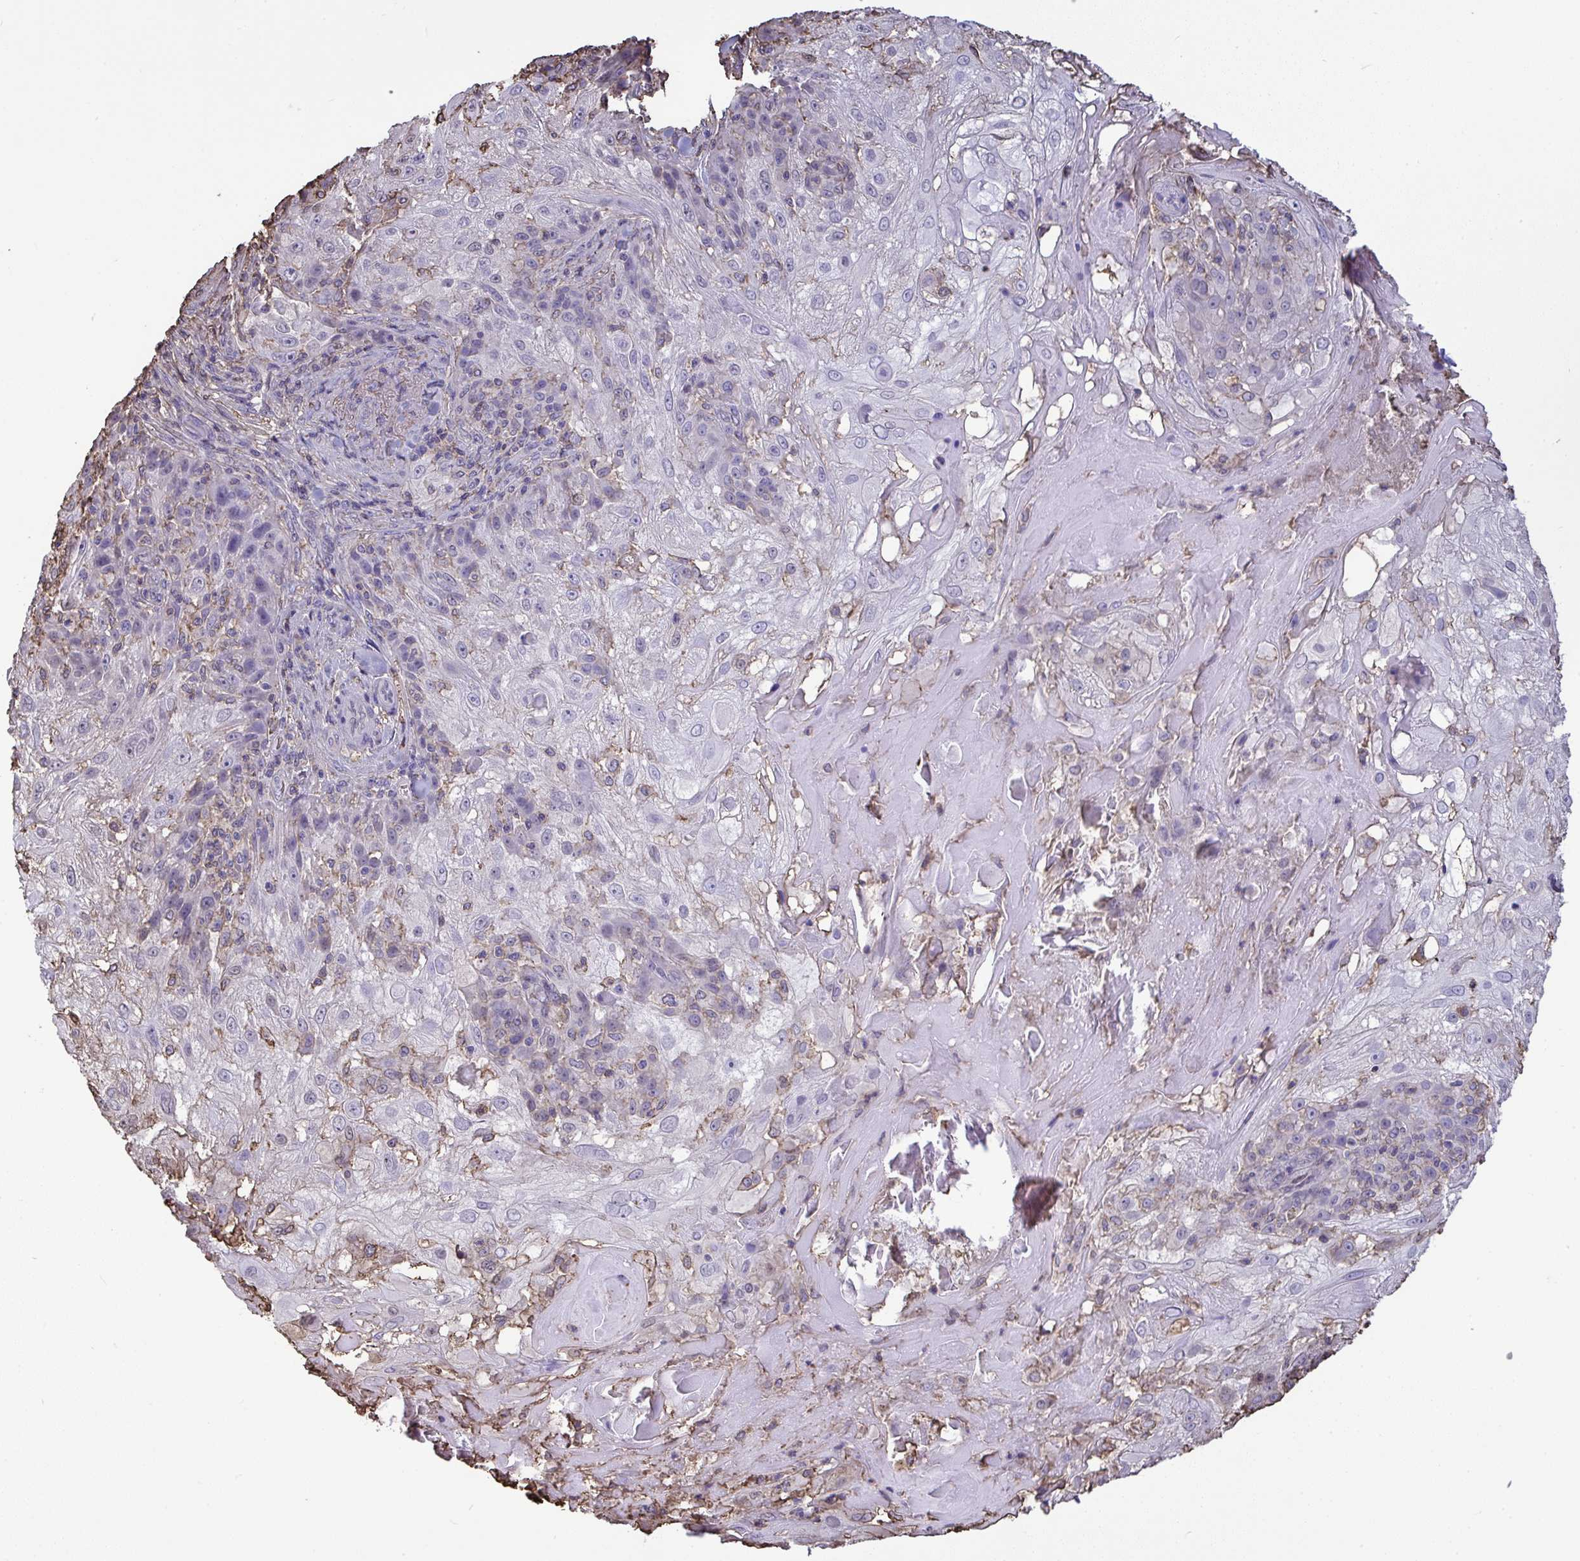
{"staining": {"intensity": "negative", "quantity": "none", "location": "none"}, "tissue": "skin cancer", "cell_type": "Tumor cells", "image_type": "cancer", "snomed": [{"axis": "morphology", "description": "Normal tissue, NOS"}, {"axis": "morphology", "description": "Squamous cell carcinoma, NOS"}, {"axis": "topography", "description": "Skin"}], "caption": "Squamous cell carcinoma (skin) stained for a protein using immunohistochemistry (IHC) shows no positivity tumor cells.", "gene": "ANXA5", "patient": {"sex": "female", "age": 83}}